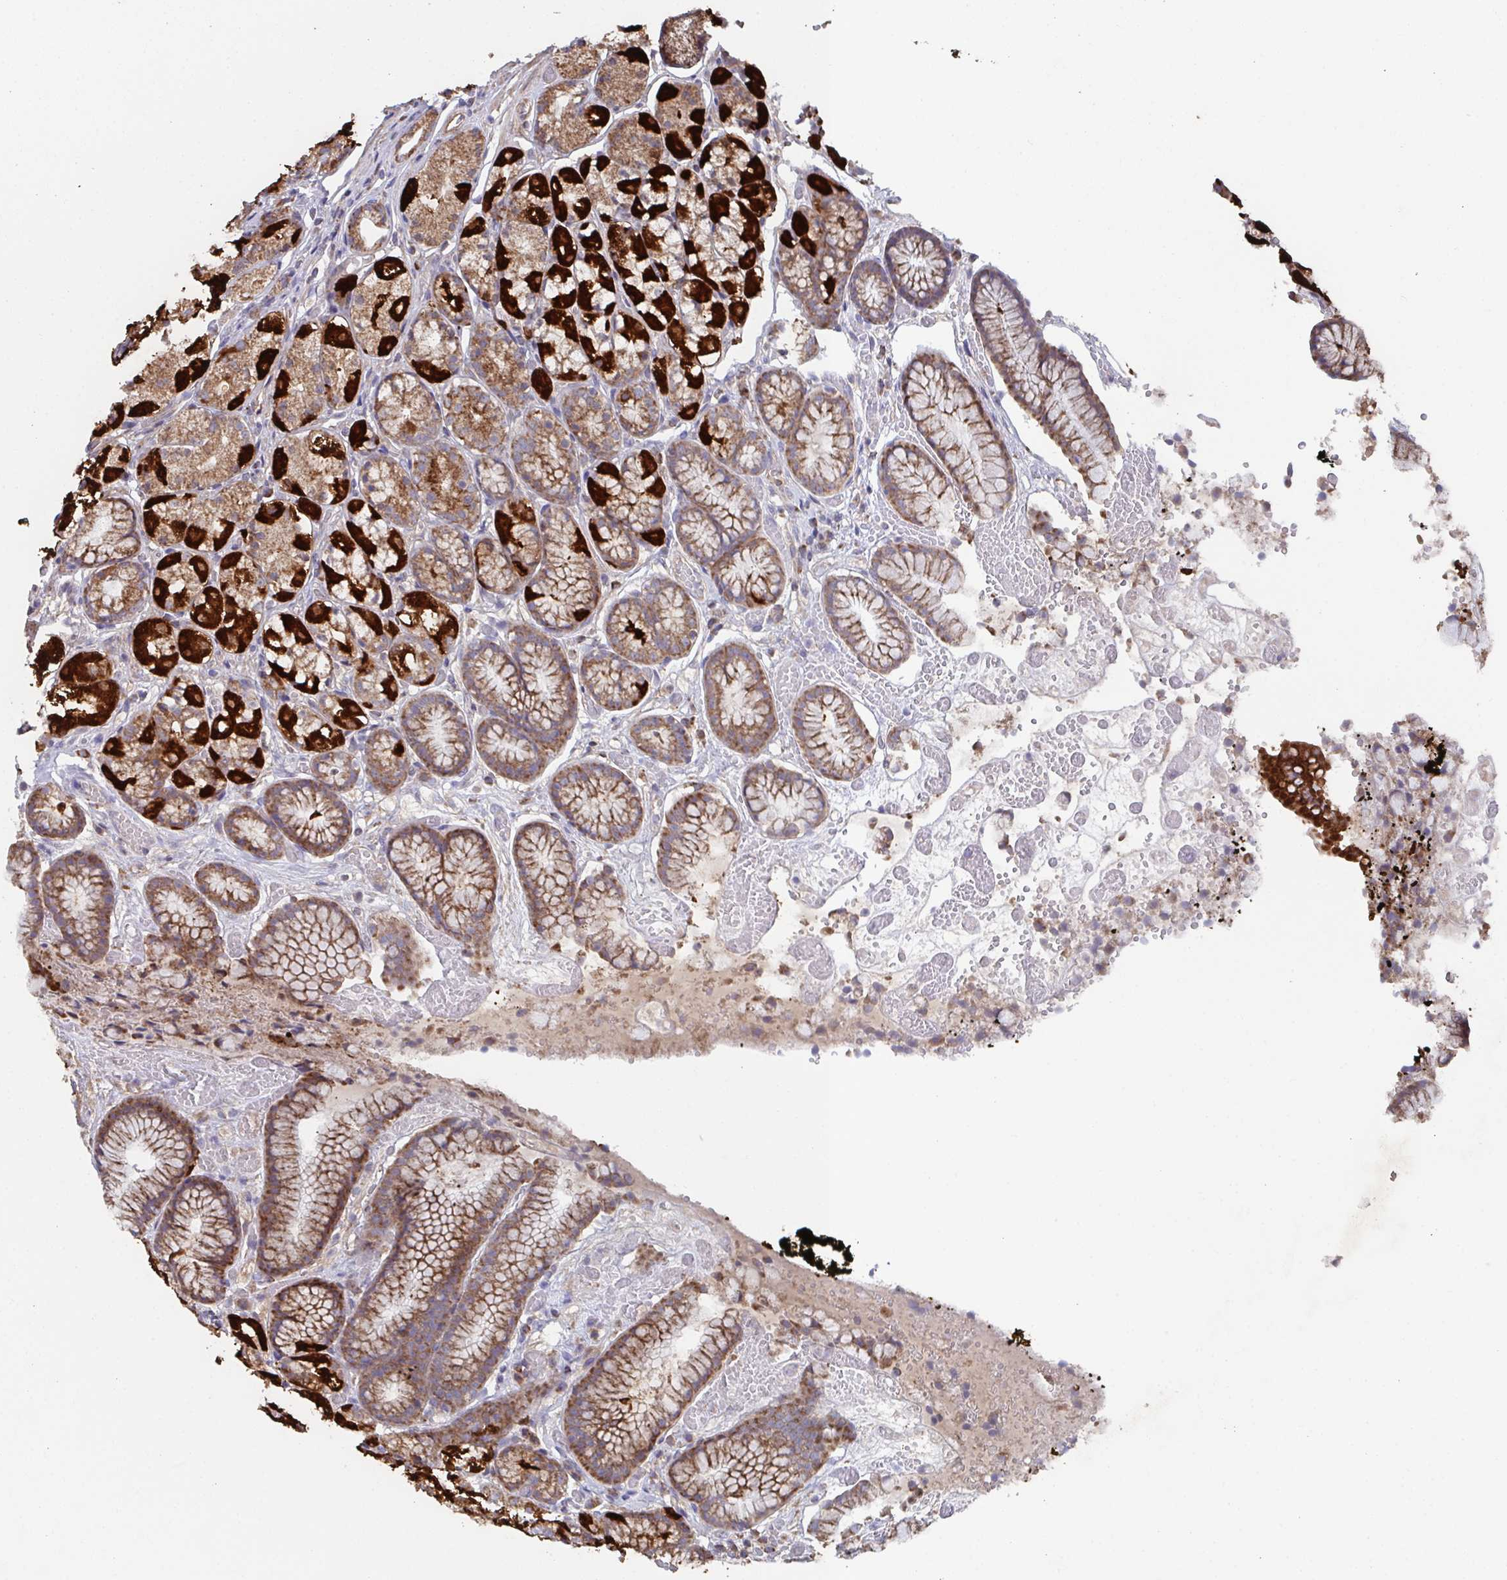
{"staining": {"intensity": "strong", "quantity": ">75%", "location": "cytoplasmic/membranous"}, "tissue": "stomach", "cell_type": "Glandular cells", "image_type": "normal", "snomed": [{"axis": "morphology", "description": "Normal tissue, NOS"}, {"axis": "topography", "description": "Smooth muscle"}, {"axis": "topography", "description": "Stomach"}], "caption": "Stomach was stained to show a protein in brown. There is high levels of strong cytoplasmic/membranous staining in approximately >75% of glandular cells.", "gene": "MT", "patient": {"sex": "male", "age": 70}}